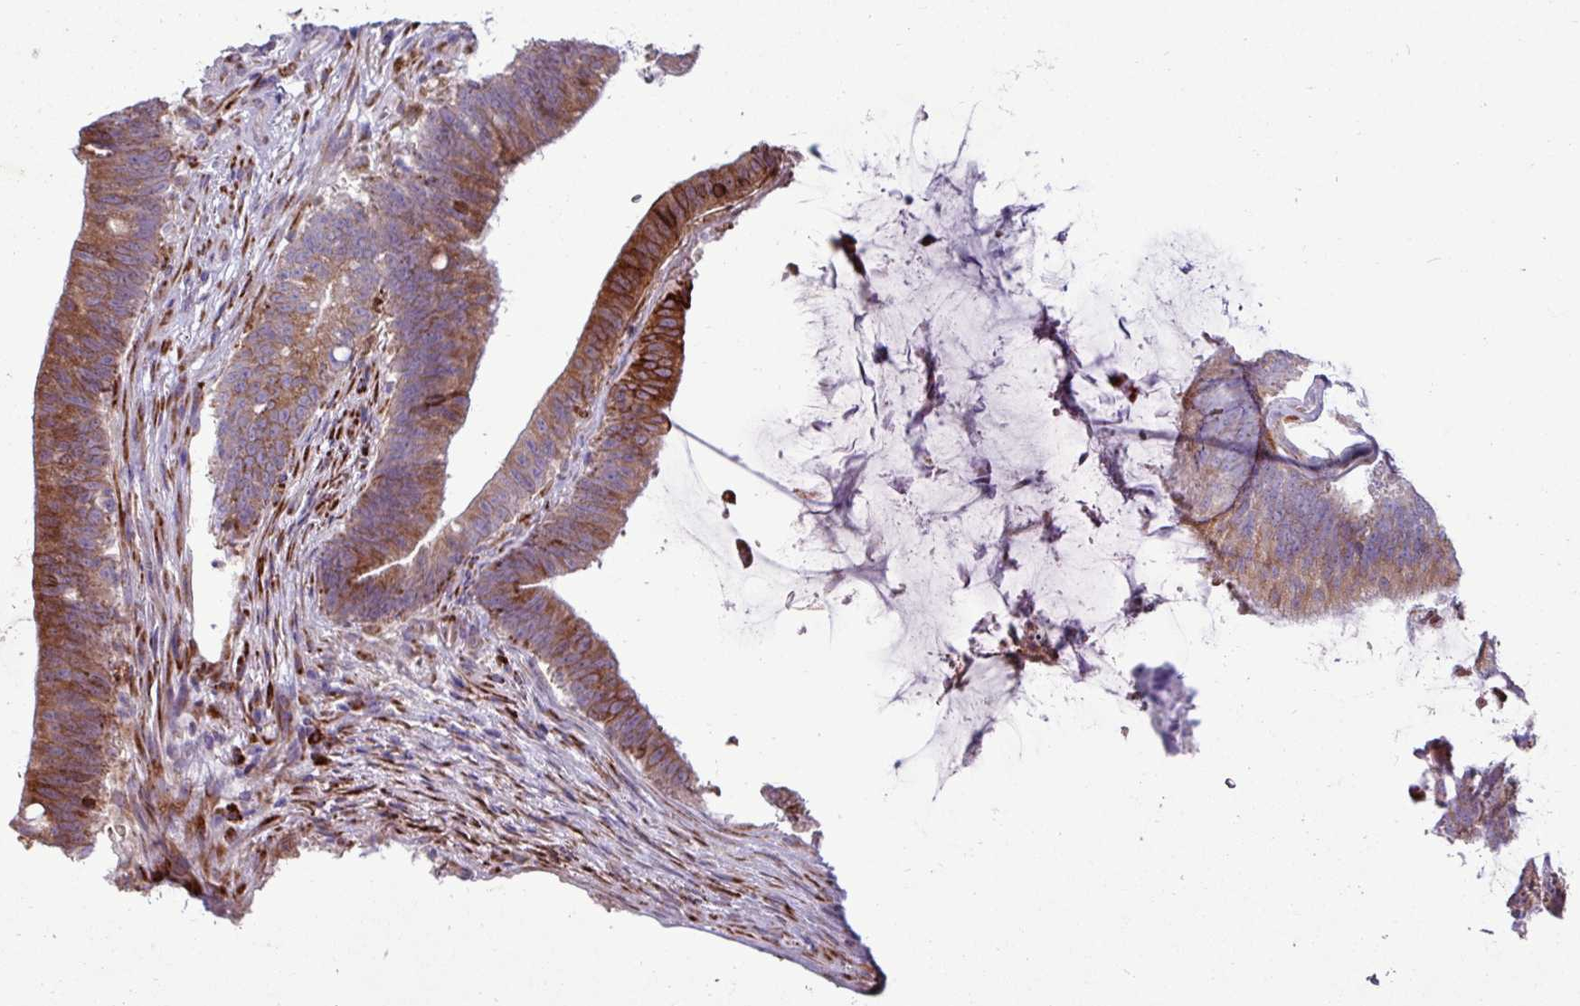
{"staining": {"intensity": "moderate", "quantity": ">75%", "location": "cytoplasmic/membranous"}, "tissue": "colorectal cancer", "cell_type": "Tumor cells", "image_type": "cancer", "snomed": [{"axis": "morphology", "description": "Adenocarcinoma, NOS"}, {"axis": "topography", "description": "Colon"}], "caption": "Protein staining of colorectal cancer (adenocarcinoma) tissue displays moderate cytoplasmic/membranous expression in about >75% of tumor cells. Using DAB (brown) and hematoxylin (blue) stains, captured at high magnification using brightfield microscopy.", "gene": "PPP1R35", "patient": {"sex": "female", "age": 43}}